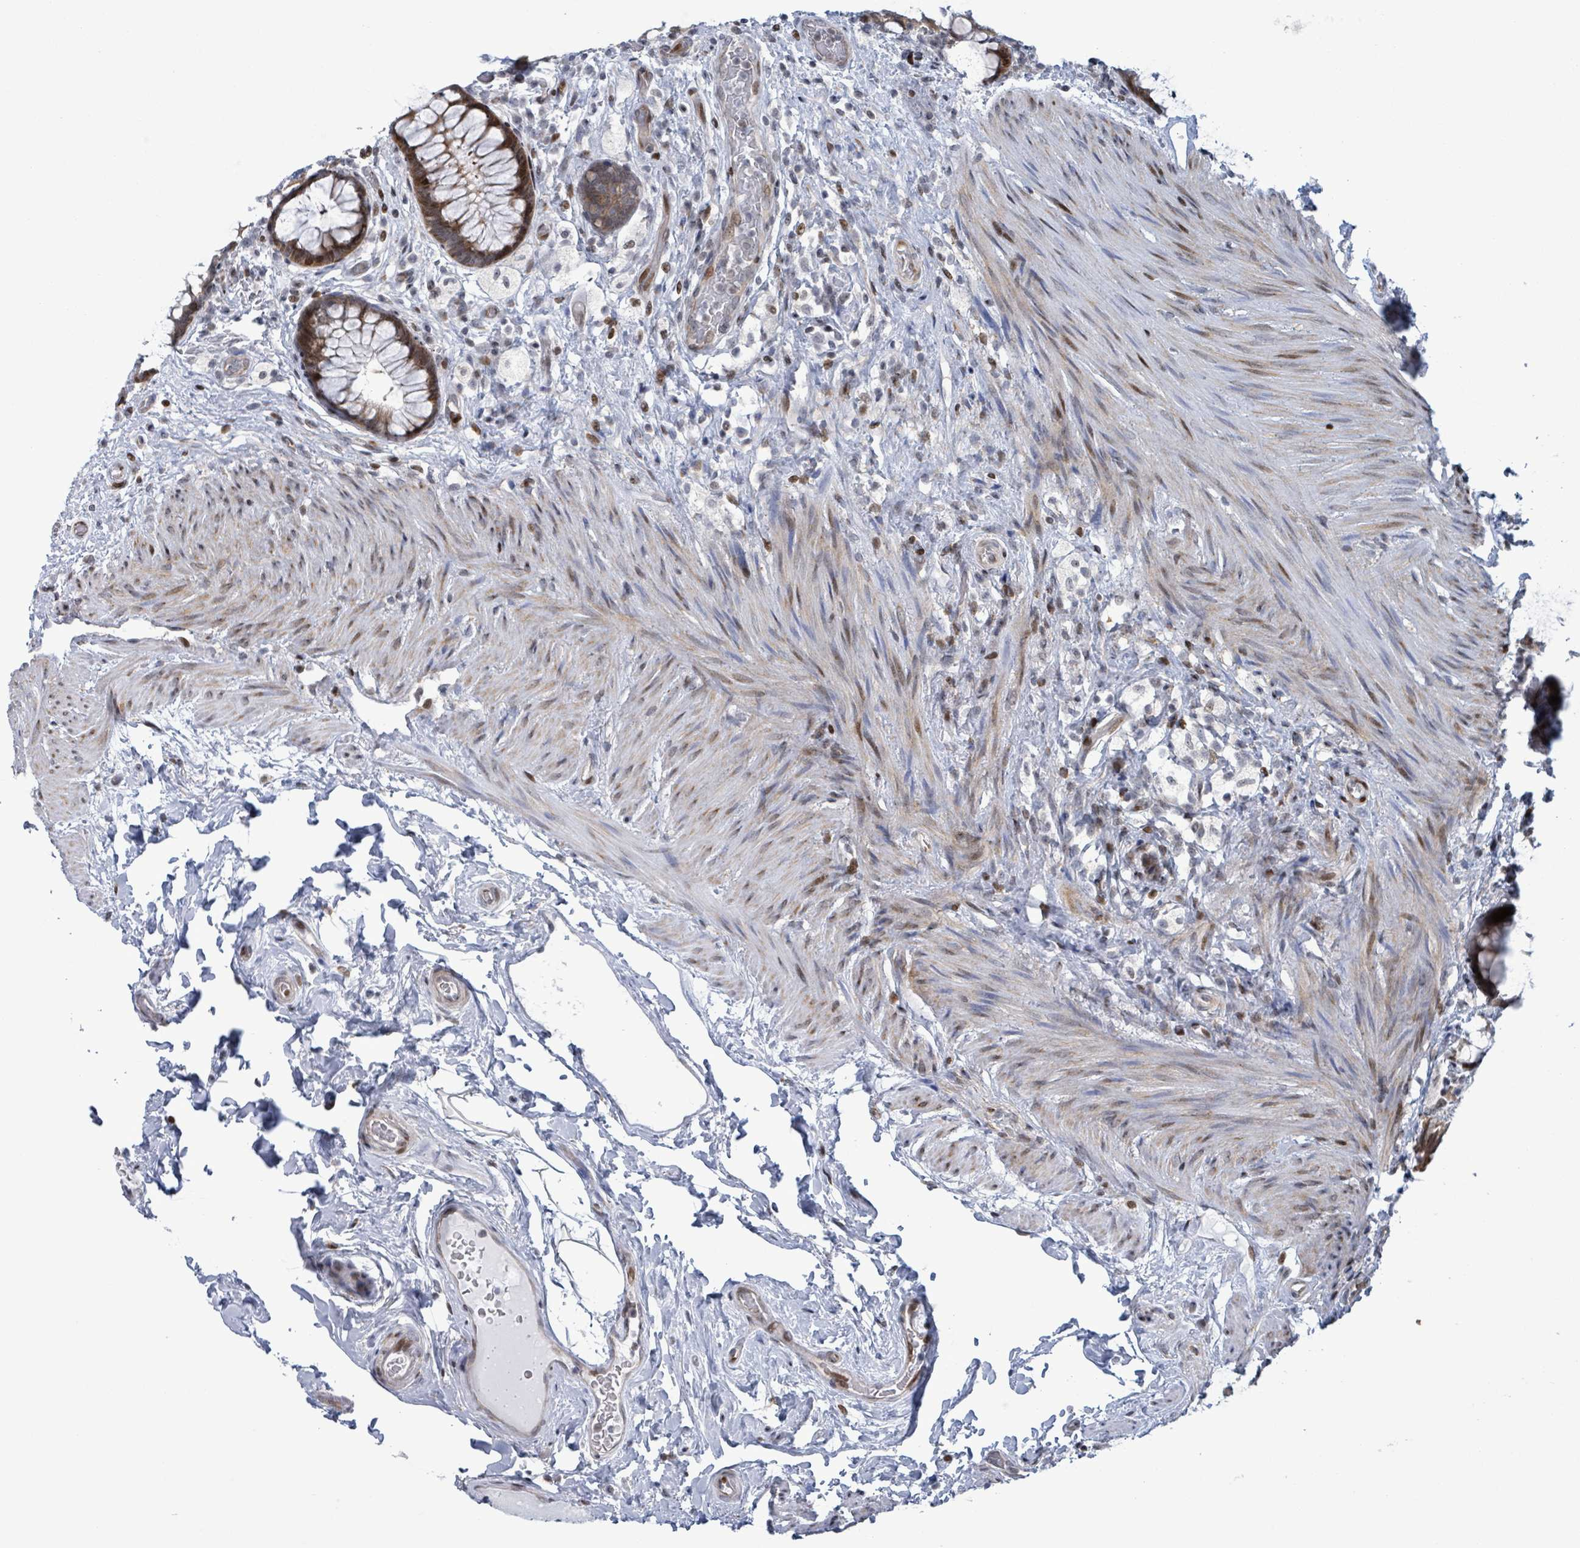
{"staining": {"intensity": "strong", "quantity": ">75%", "location": "cytoplasmic/membranous,nuclear"}, "tissue": "rectum", "cell_type": "Glandular cells", "image_type": "normal", "snomed": [{"axis": "morphology", "description": "Normal tissue, NOS"}, {"axis": "topography", "description": "Rectum"}, {"axis": "topography", "description": "Peripheral nerve tissue"}], "caption": "DAB (3,3'-diaminobenzidine) immunohistochemical staining of benign human rectum displays strong cytoplasmic/membranous,nuclear protein positivity in approximately >75% of glandular cells.", "gene": "FNDC4", "patient": {"sex": "female", "age": 69}}